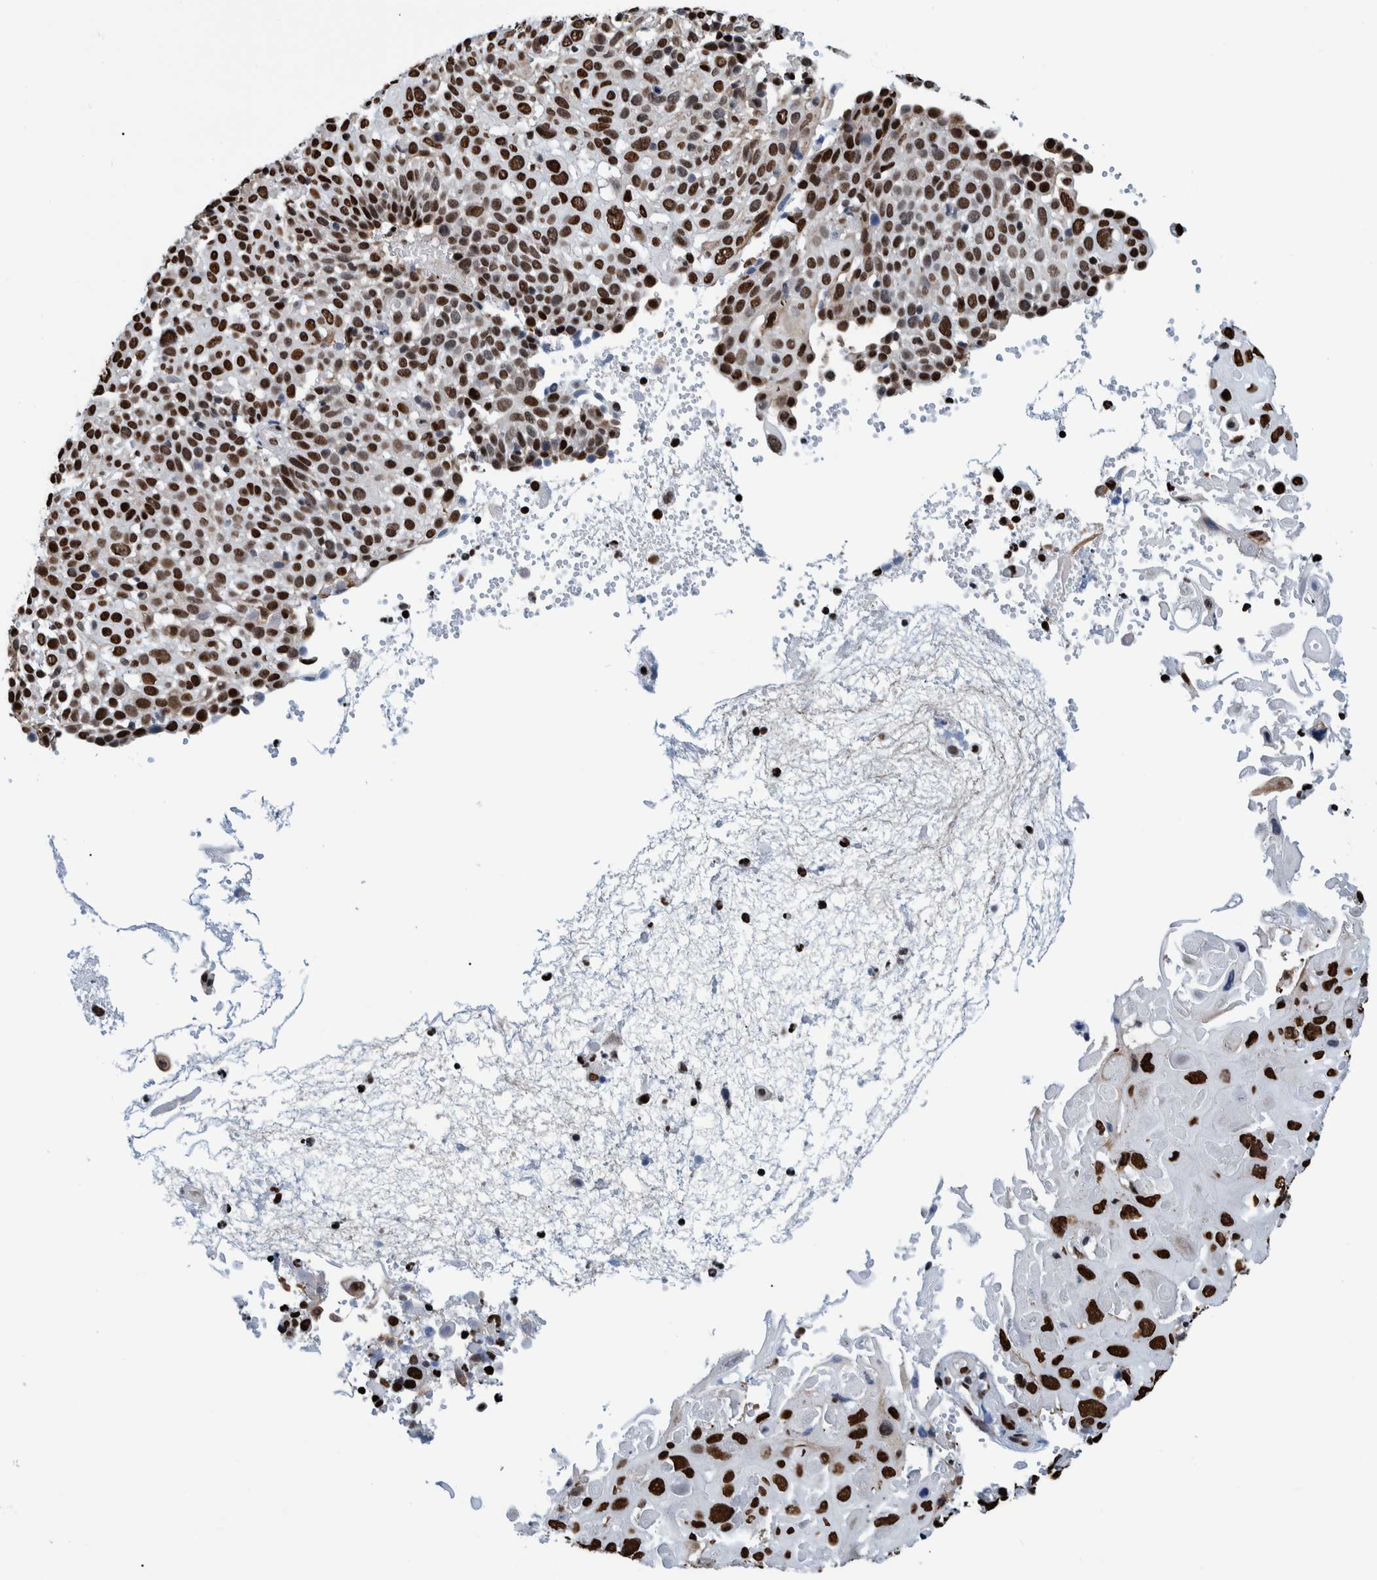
{"staining": {"intensity": "strong", "quantity": ">75%", "location": "nuclear"}, "tissue": "cervical cancer", "cell_type": "Tumor cells", "image_type": "cancer", "snomed": [{"axis": "morphology", "description": "Squamous cell carcinoma, NOS"}, {"axis": "topography", "description": "Cervix"}], "caption": "DAB (3,3'-diaminobenzidine) immunohistochemical staining of human cervical squamous cell carcinoma shows strong nuclear protein staining in about >75% of tumor cells.", "gene": "HEATR9", "patient": {"sex": "female", "age": 74}}